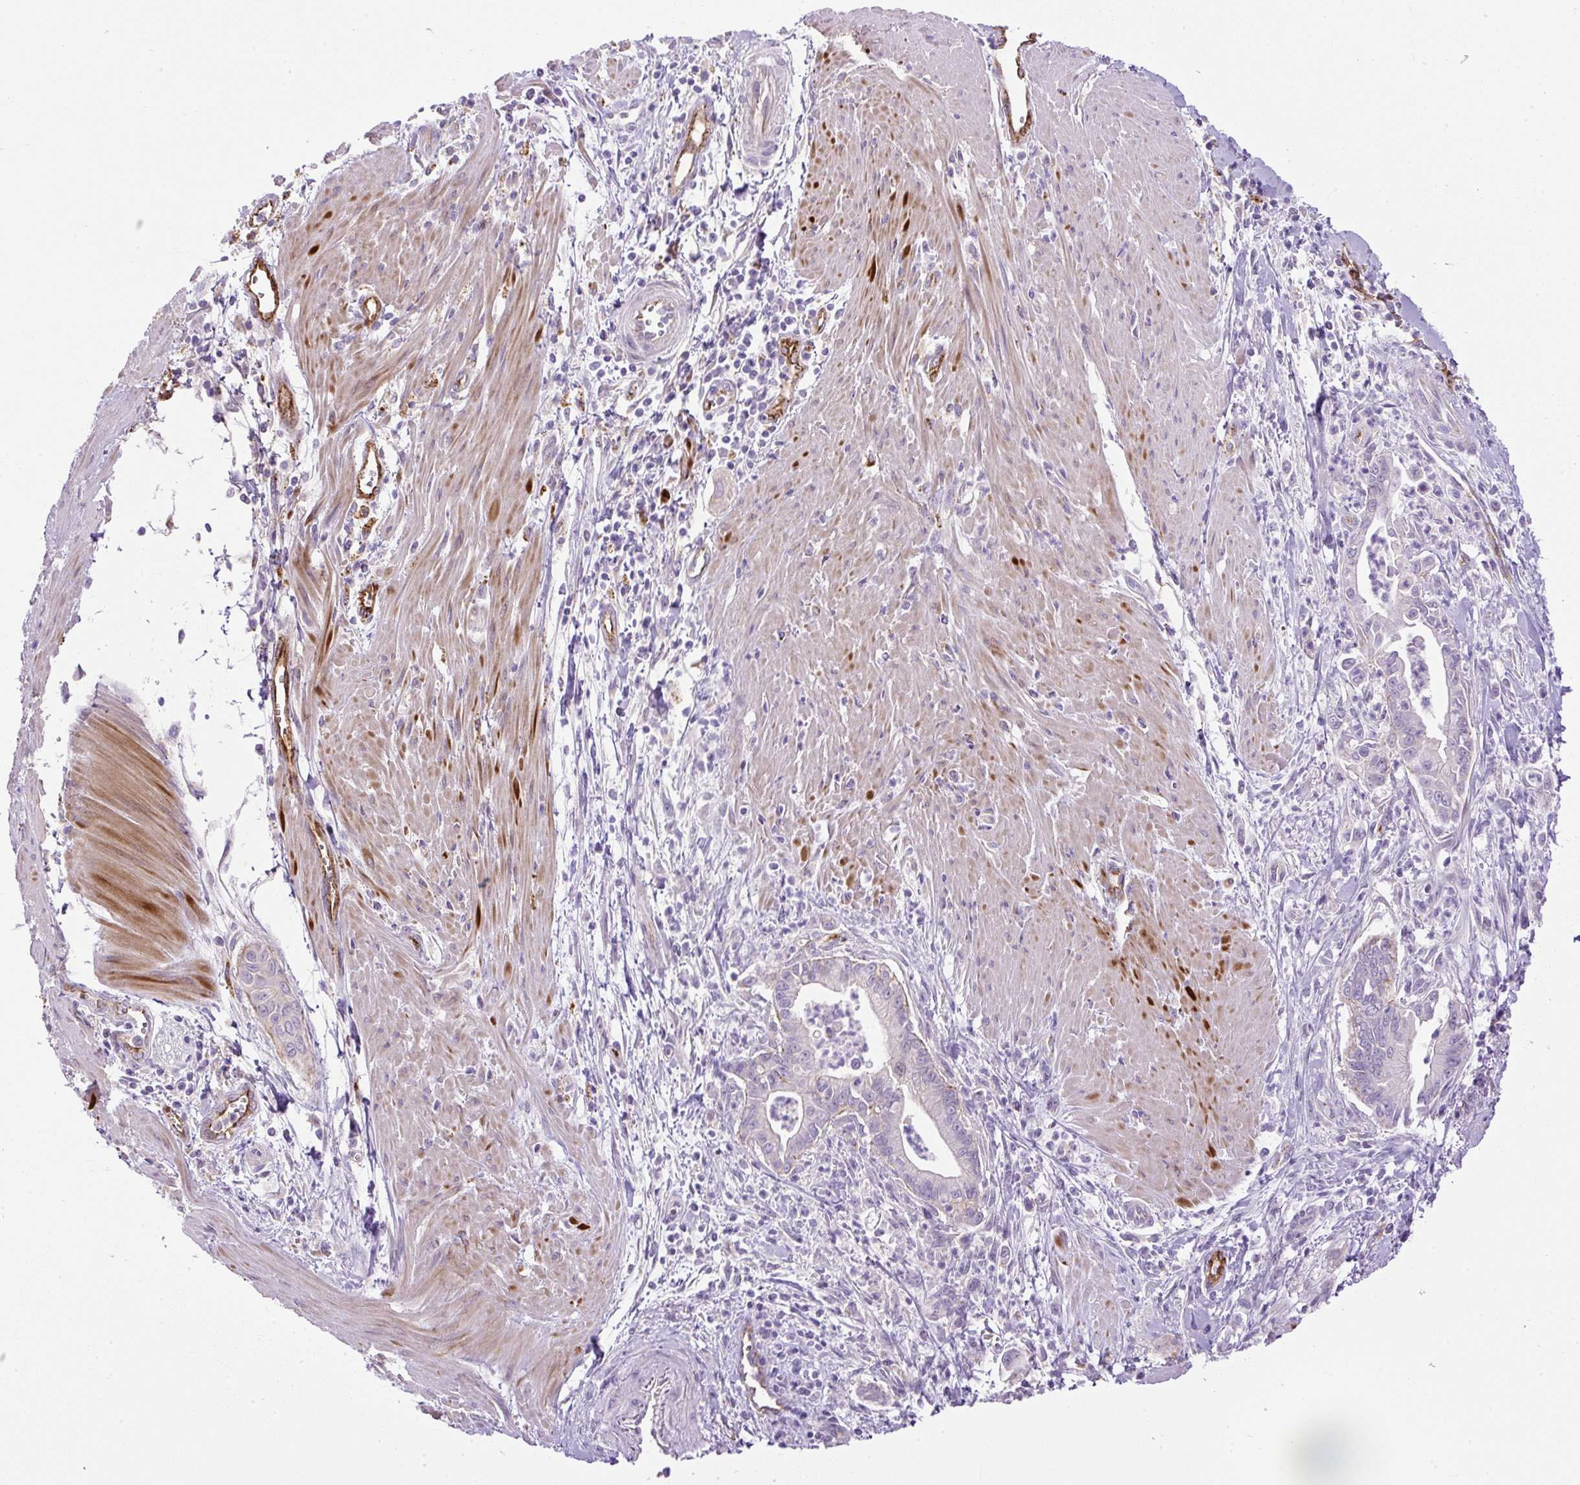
{"staining": {"intensity": "negative", "quantity": "none", "location": "none"}, "tissue": "pancreatic cancer", "cell_type": "Tumor cells", "image_type": "cancer", "snomed": [{"axis": "morphology", "description": "Adenocarcinoma, NOS"}, {"axis": "topography", "description": "Pancreas"}], "caption": "This is an immunohistochemistry photomicrograph of adenocarcinoma (pancreatic). There is no positivity in tumor cells.", "gene": "LEFTY2", "patient": {"sex": "male", "age": 78}}